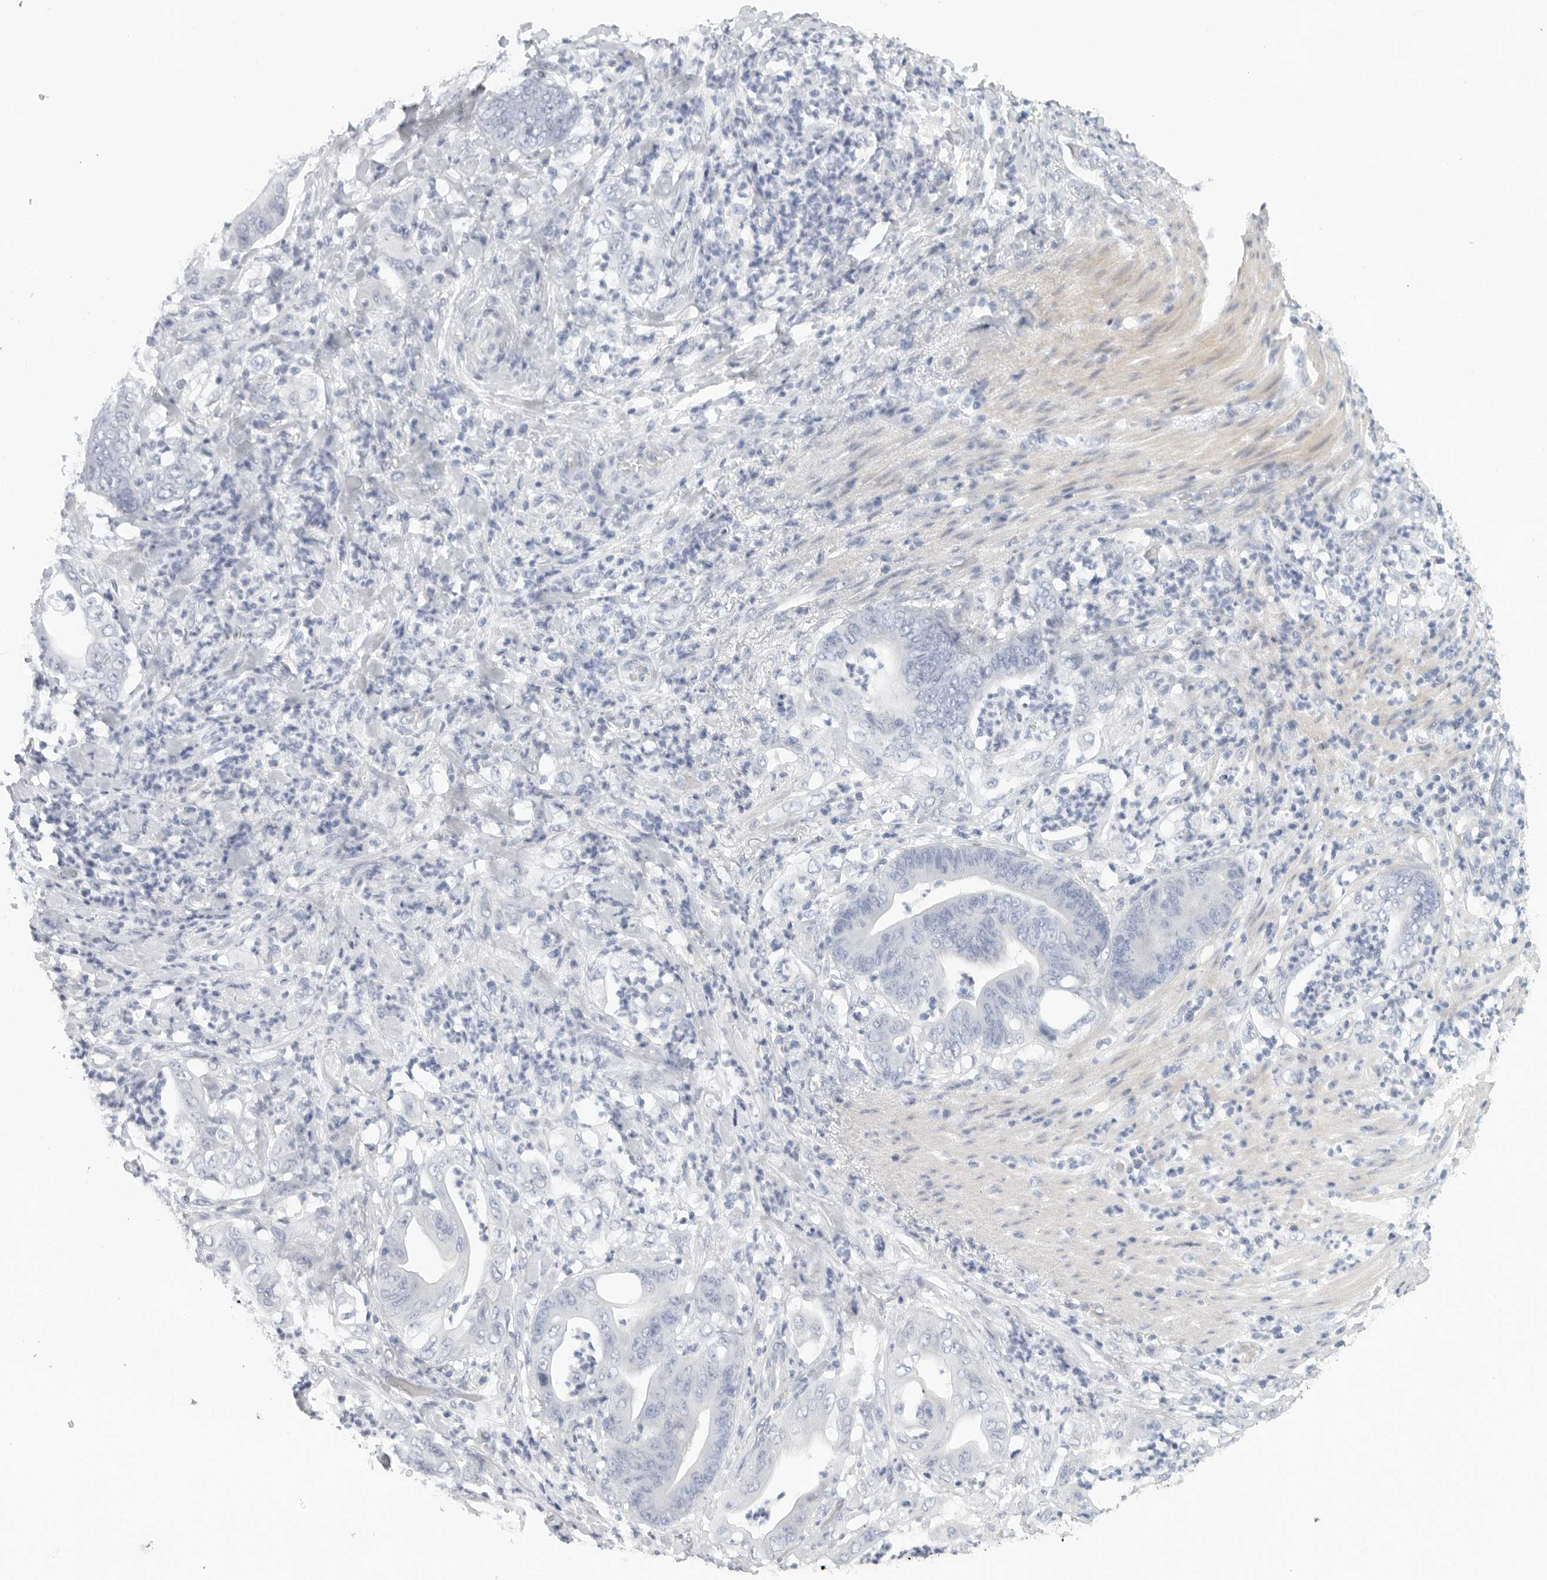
{"staining": {"intensity": "negative", "quantity": "none", "location": "none"}, "tissue": "stomach cancer", "cell_type": "Tumor cells", "image_type": "cancer", "snomed": [{"axis": "morphology", "description": "Adenocarcinoma, NOS"}, {"axis": "topography", "description": "Stomach"}], "caption": "High magnification brightfield microscopy of stomach adenocarcinoma stained with DAB (brown) and counterstained with hematoxylin (blue): tumor cells show no significant positivity. Nuclei are stained in blue.", "gene": "TNR", "patient": {"sex": "female", "age": 73}}